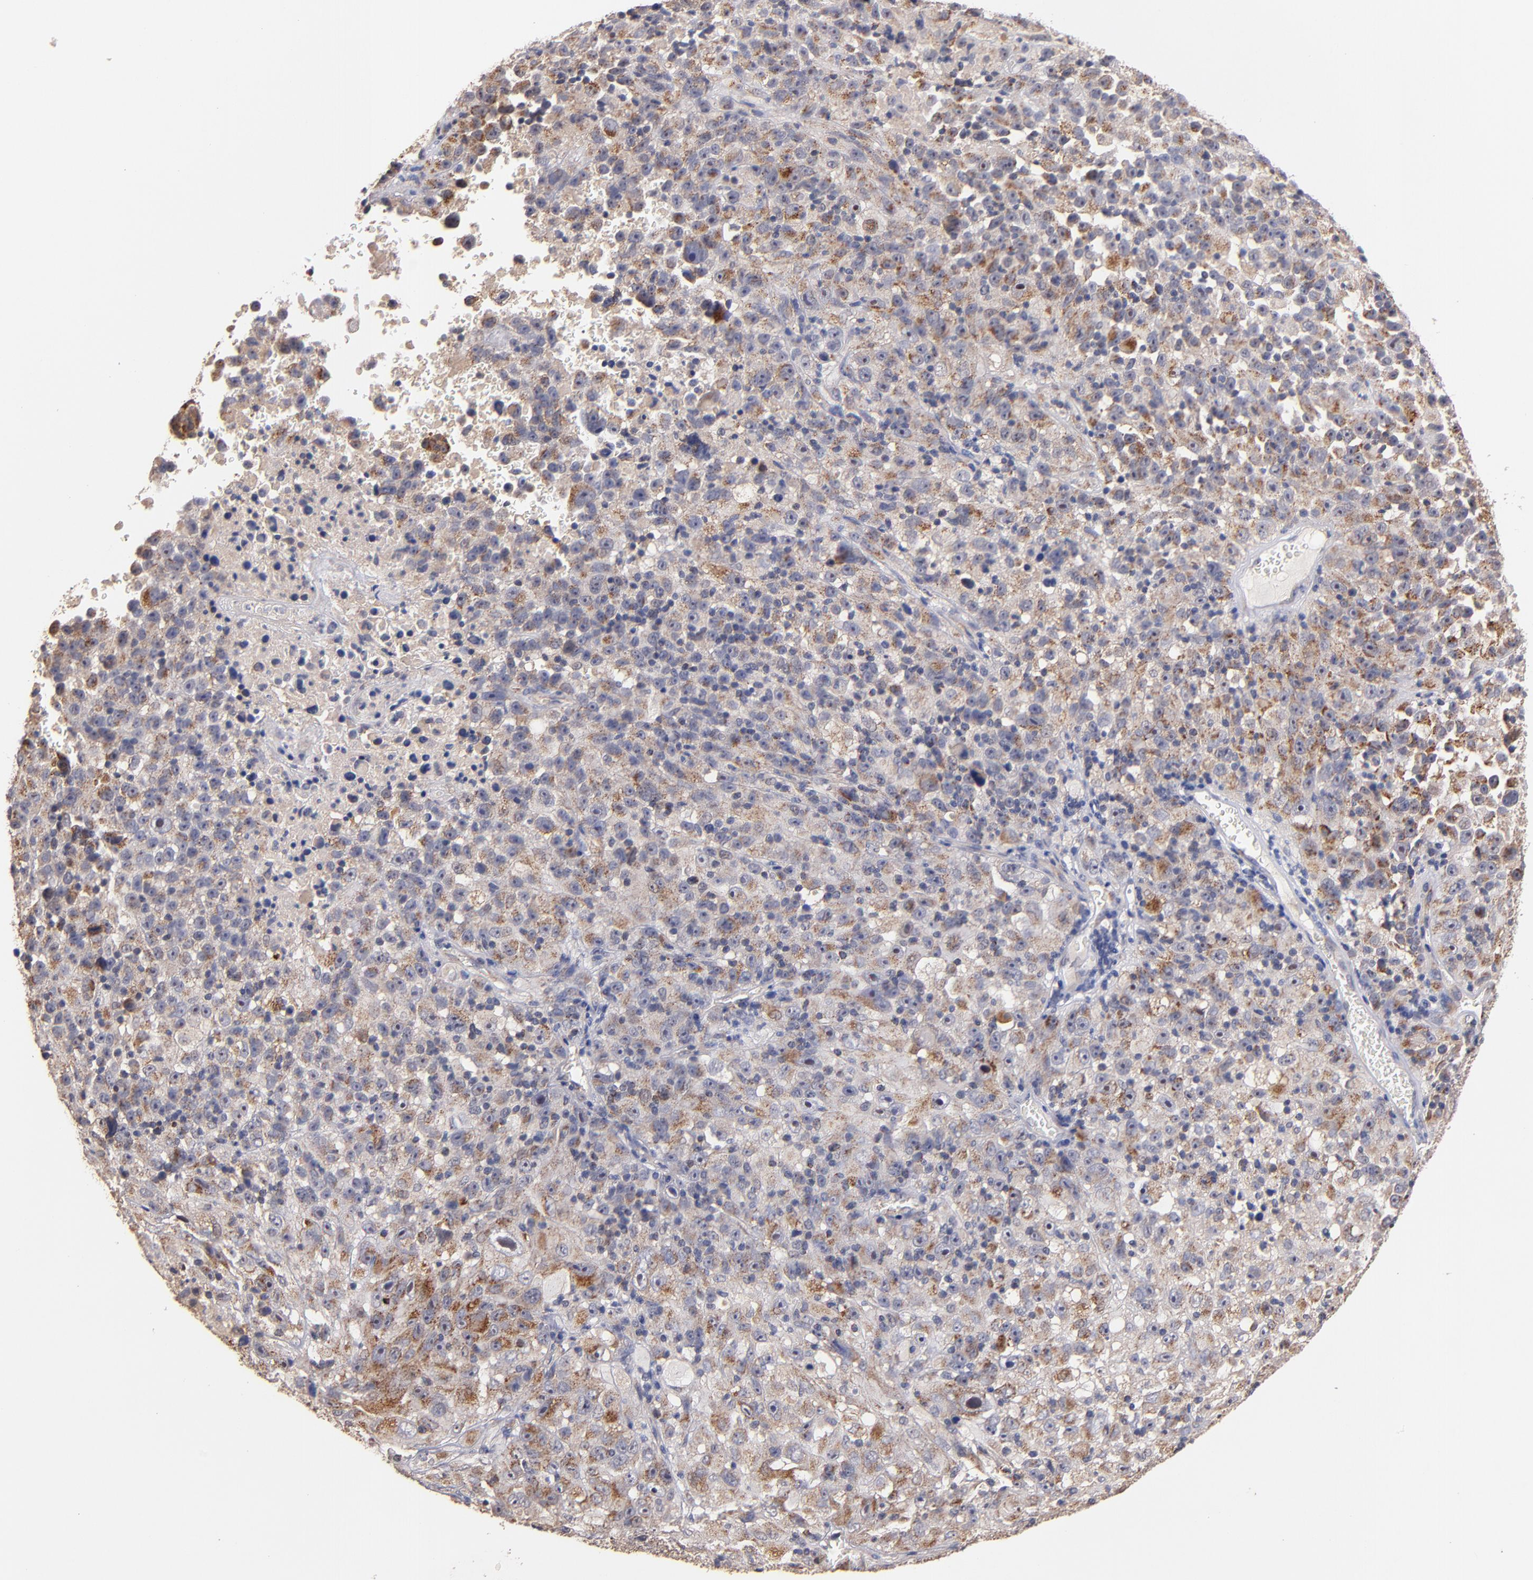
{"staining": {"intensity": "weak", "quantity": ">75%", "location": "cytoplasmic/membranous"}, "tissue": "melanoma", "cell_type": "Tumor cells", "image_type": "cancer", "snomed": [{"axis": "morphology", "description": "Malignant melanoma, Metastatic site"}, {"axis": "topography", "description": "Cerebral cortex"}], "caption": "Malignant melanoma (metastatic site) tissue displays weak cytoplasmic/membranous expression in approximately >75% of tumor cells", "gene": "DIABLO", "patient": {"sex": "female", "age": 52}}